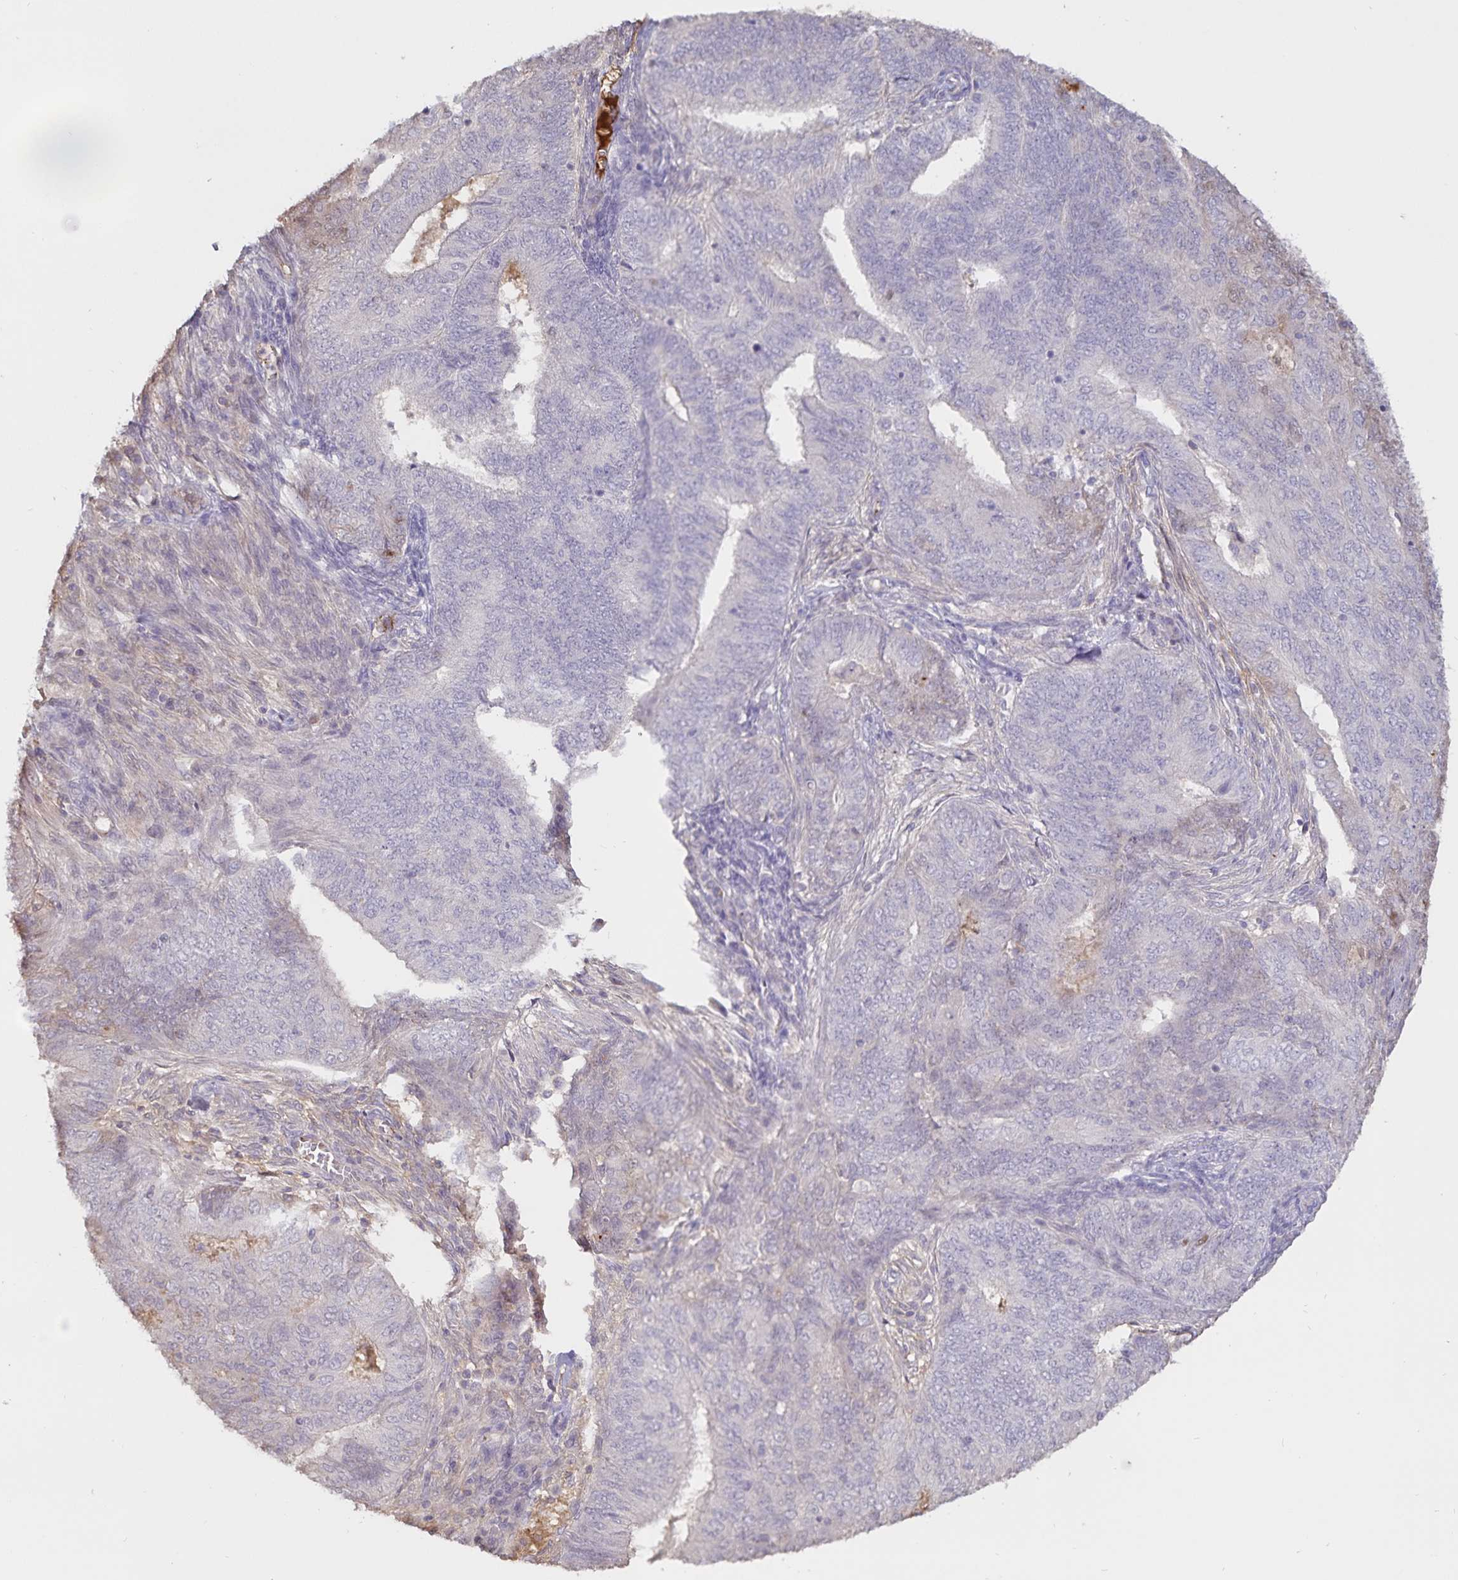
{"staining": {"intensity": "negative", "quantity": "none", "location": "none"}, "tissue": "endometrial cancer", "cell_type": "Tumor cells", "image_type": "cancer", "snomed": [{"axis": "morphology", "description": "Adenocarcinoma, NOS"}, {"axis": "topography", "description": "Endometrium"}], "caption": "Tumor cells show no significant staining in endometrial cancer (adenocarcinoma).", "gene": "FGG", "patient": {"sex": "female", "age": 62}}